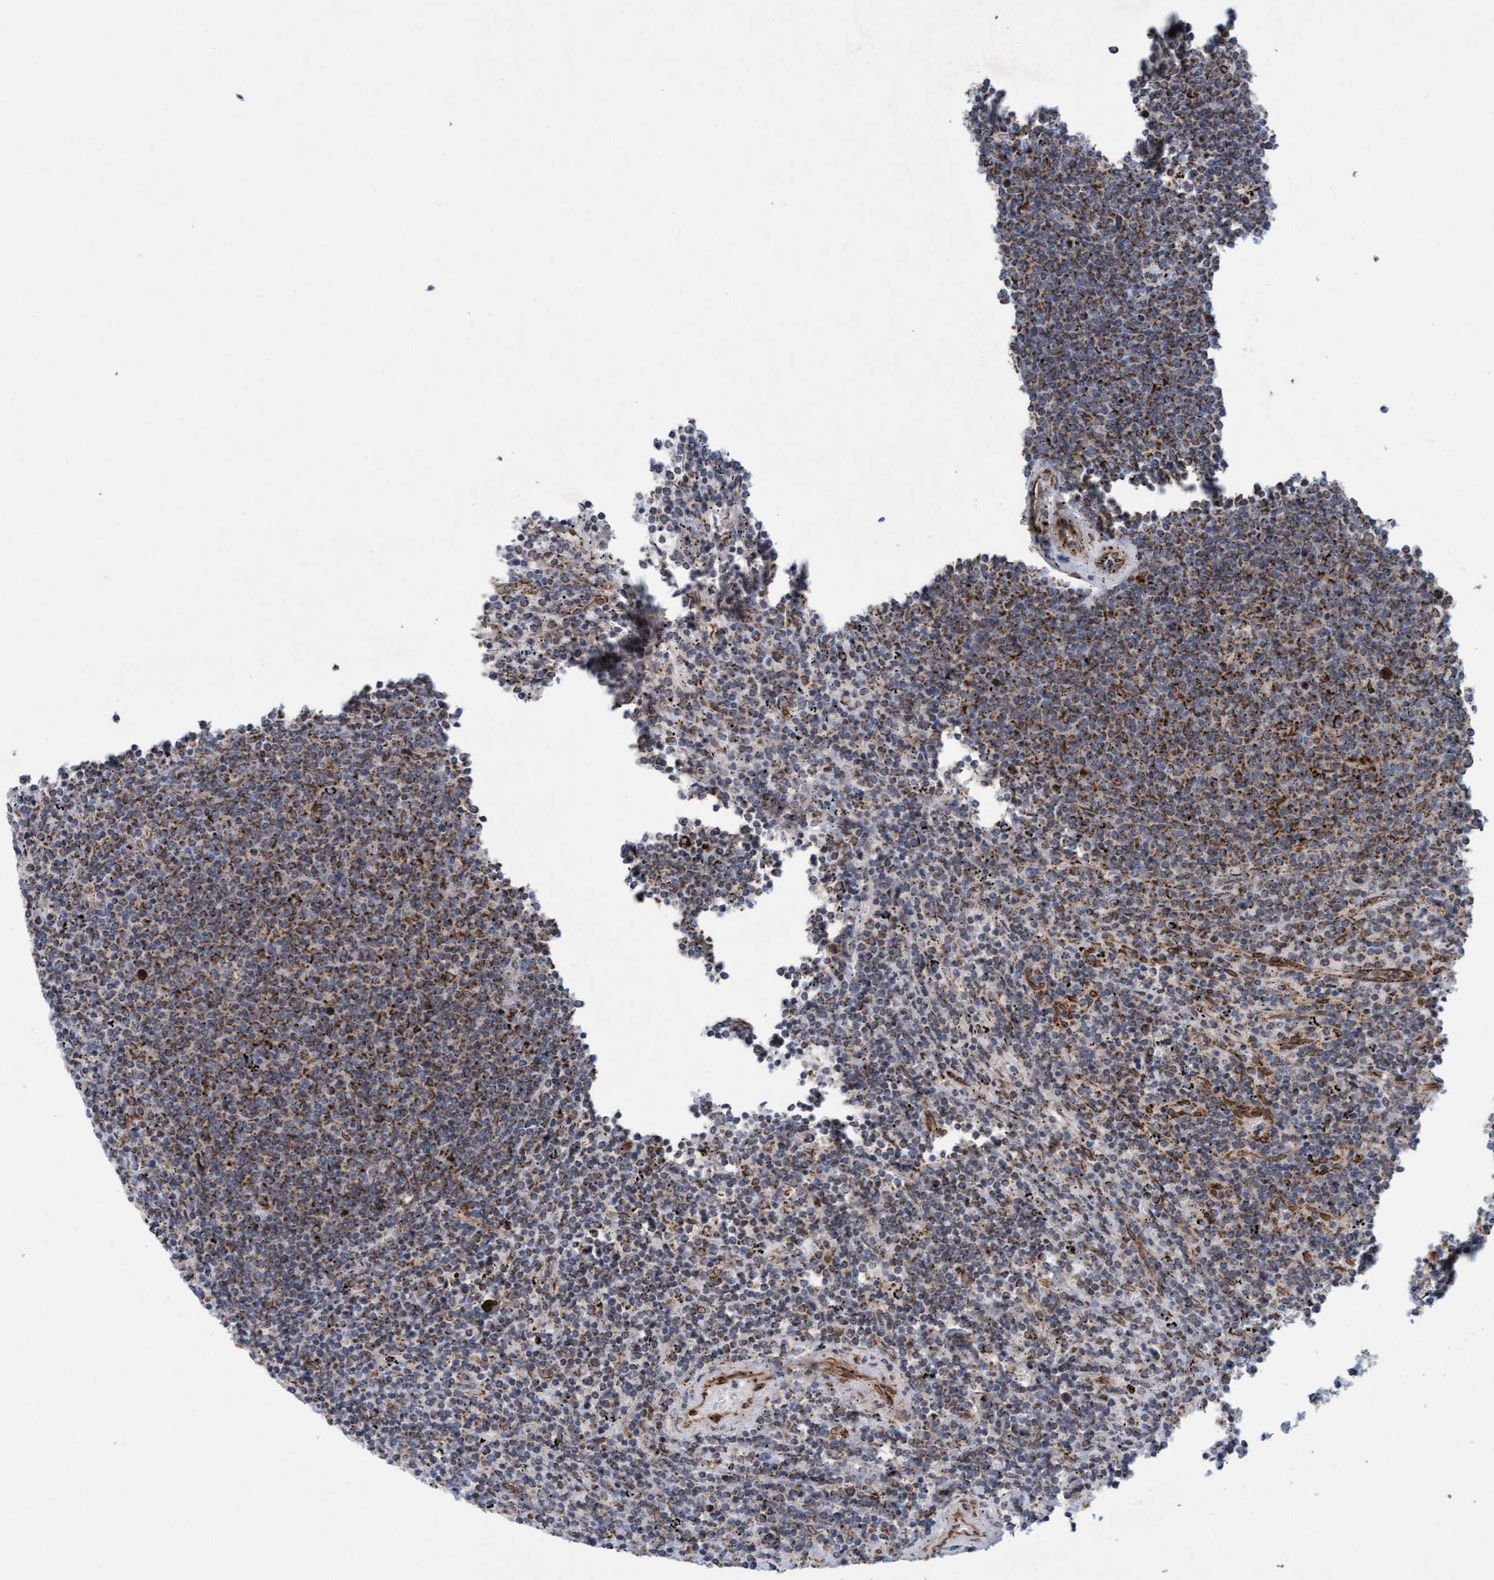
{"staining": {"intensity": "moderate", "quantity": ">75%", "location": "cytoplasmic/membranous"}, "tissue": "lymphoma", "cell_type": "Tumor cells", "image_type": "cancer", "snomed": [{"axis": "morphology", "description": "Malignant lymphoma, non-Hodgkin's type, Low grade"}, {"axis": "topography", "description": "Spleen"}], "caption": "Human malignant lymphoma, non-Hodgkin's type (low-grade) stained with a brown dye shows moderate cytoplasmic/membranous positive positivity in approximately >75% of tumor cells.", "gene": "MRPS23", "patient": {"sex": "female", "age": 50}}